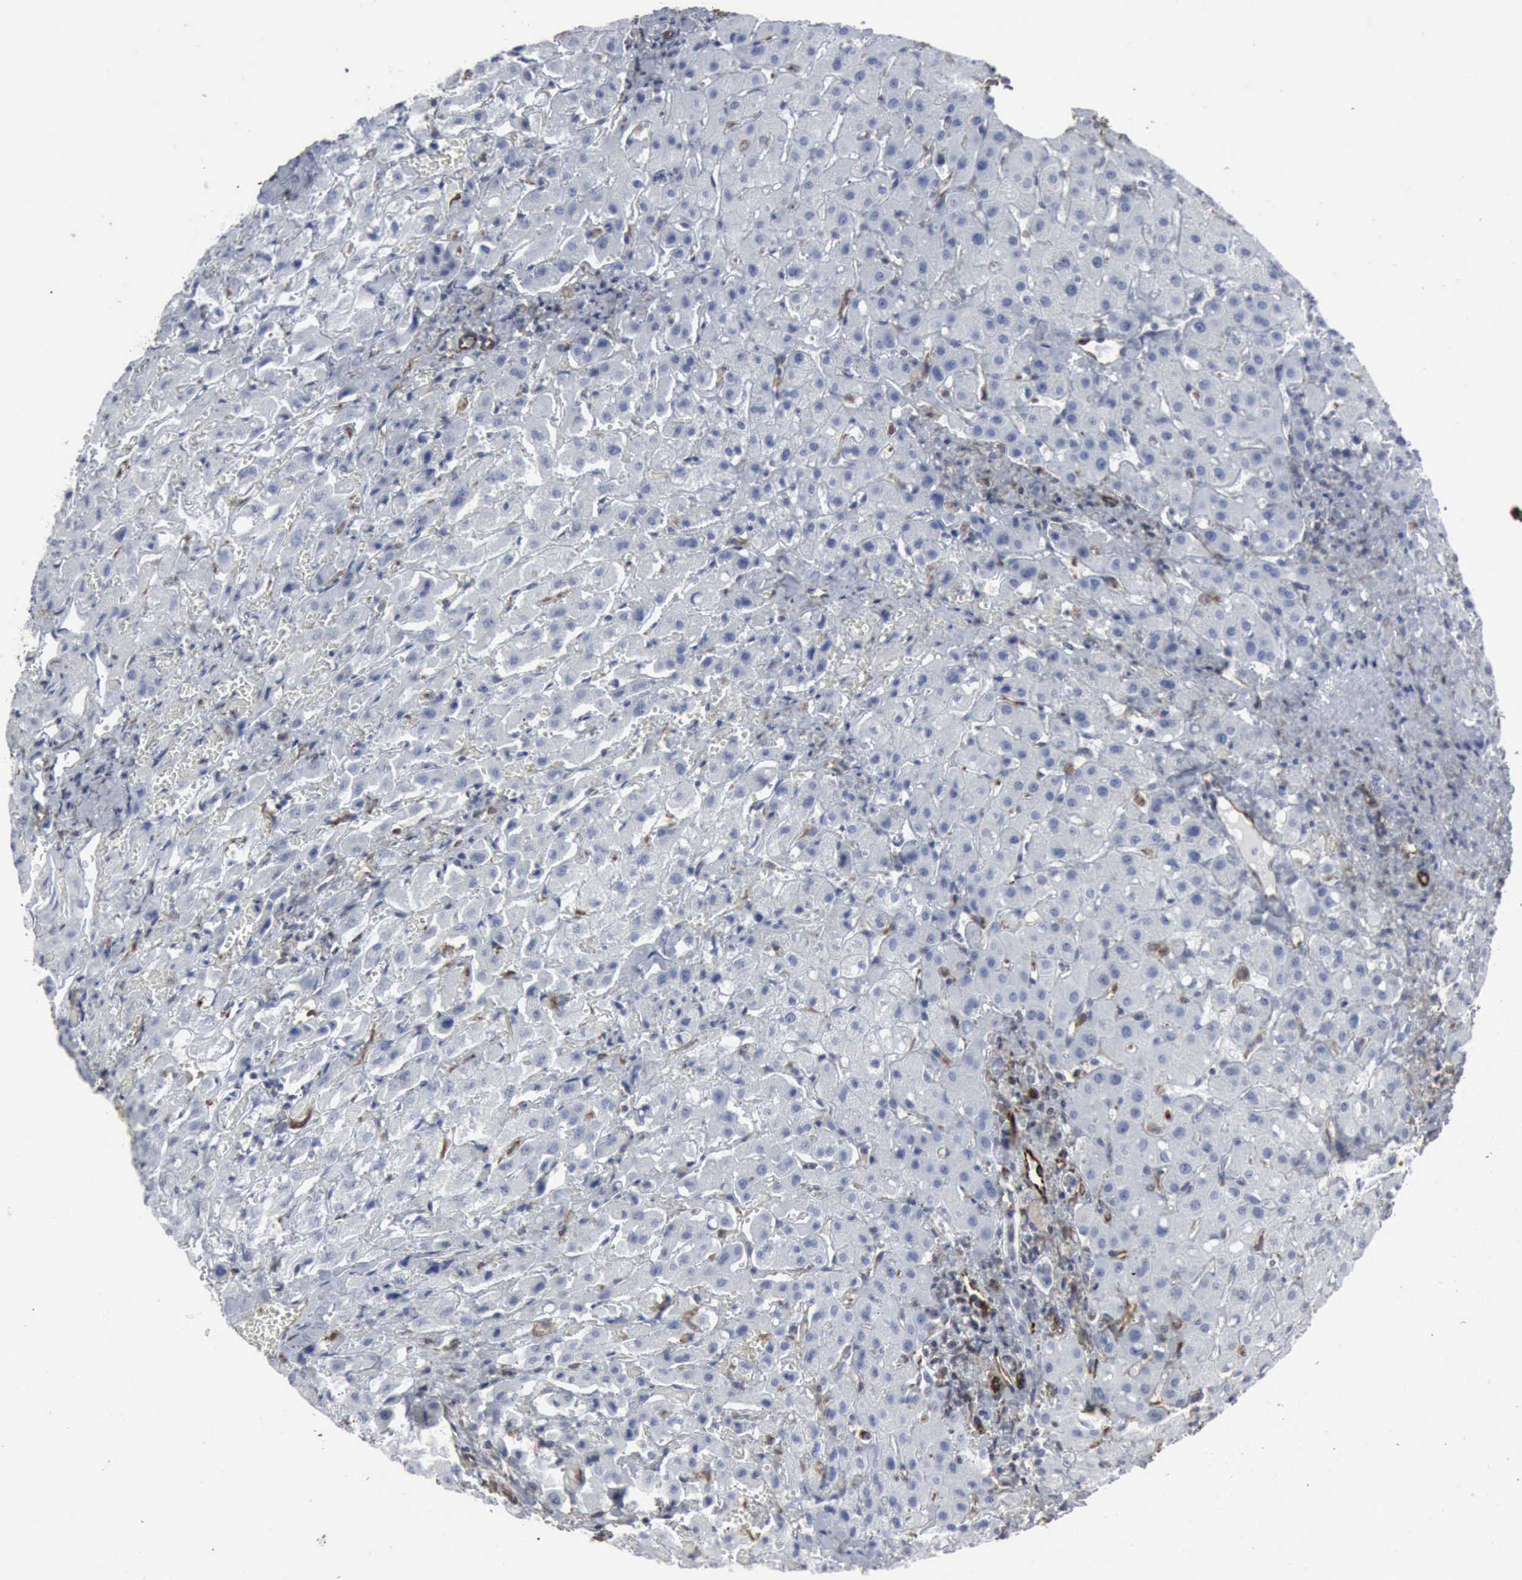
{"staining": {"intensity": "negative", "quantity": "none", "location": "none"}, "tissue": "liver", "cell_type": "Hepatocytes", "image_type": "normal", "snomed": [{"axis": "morphology", "description": "Normal tissue, NOS"}, {"axis": "topography", "description": "Liver"}], "caption": "High magnification brightfield microscopy of normal liver stained with DAB (brown) and counterstained with hematoxylin (blue): hepatocytes show no significant staining.", "gene": "CCNE1", "patient": {"sex": "female", "age": 27}}